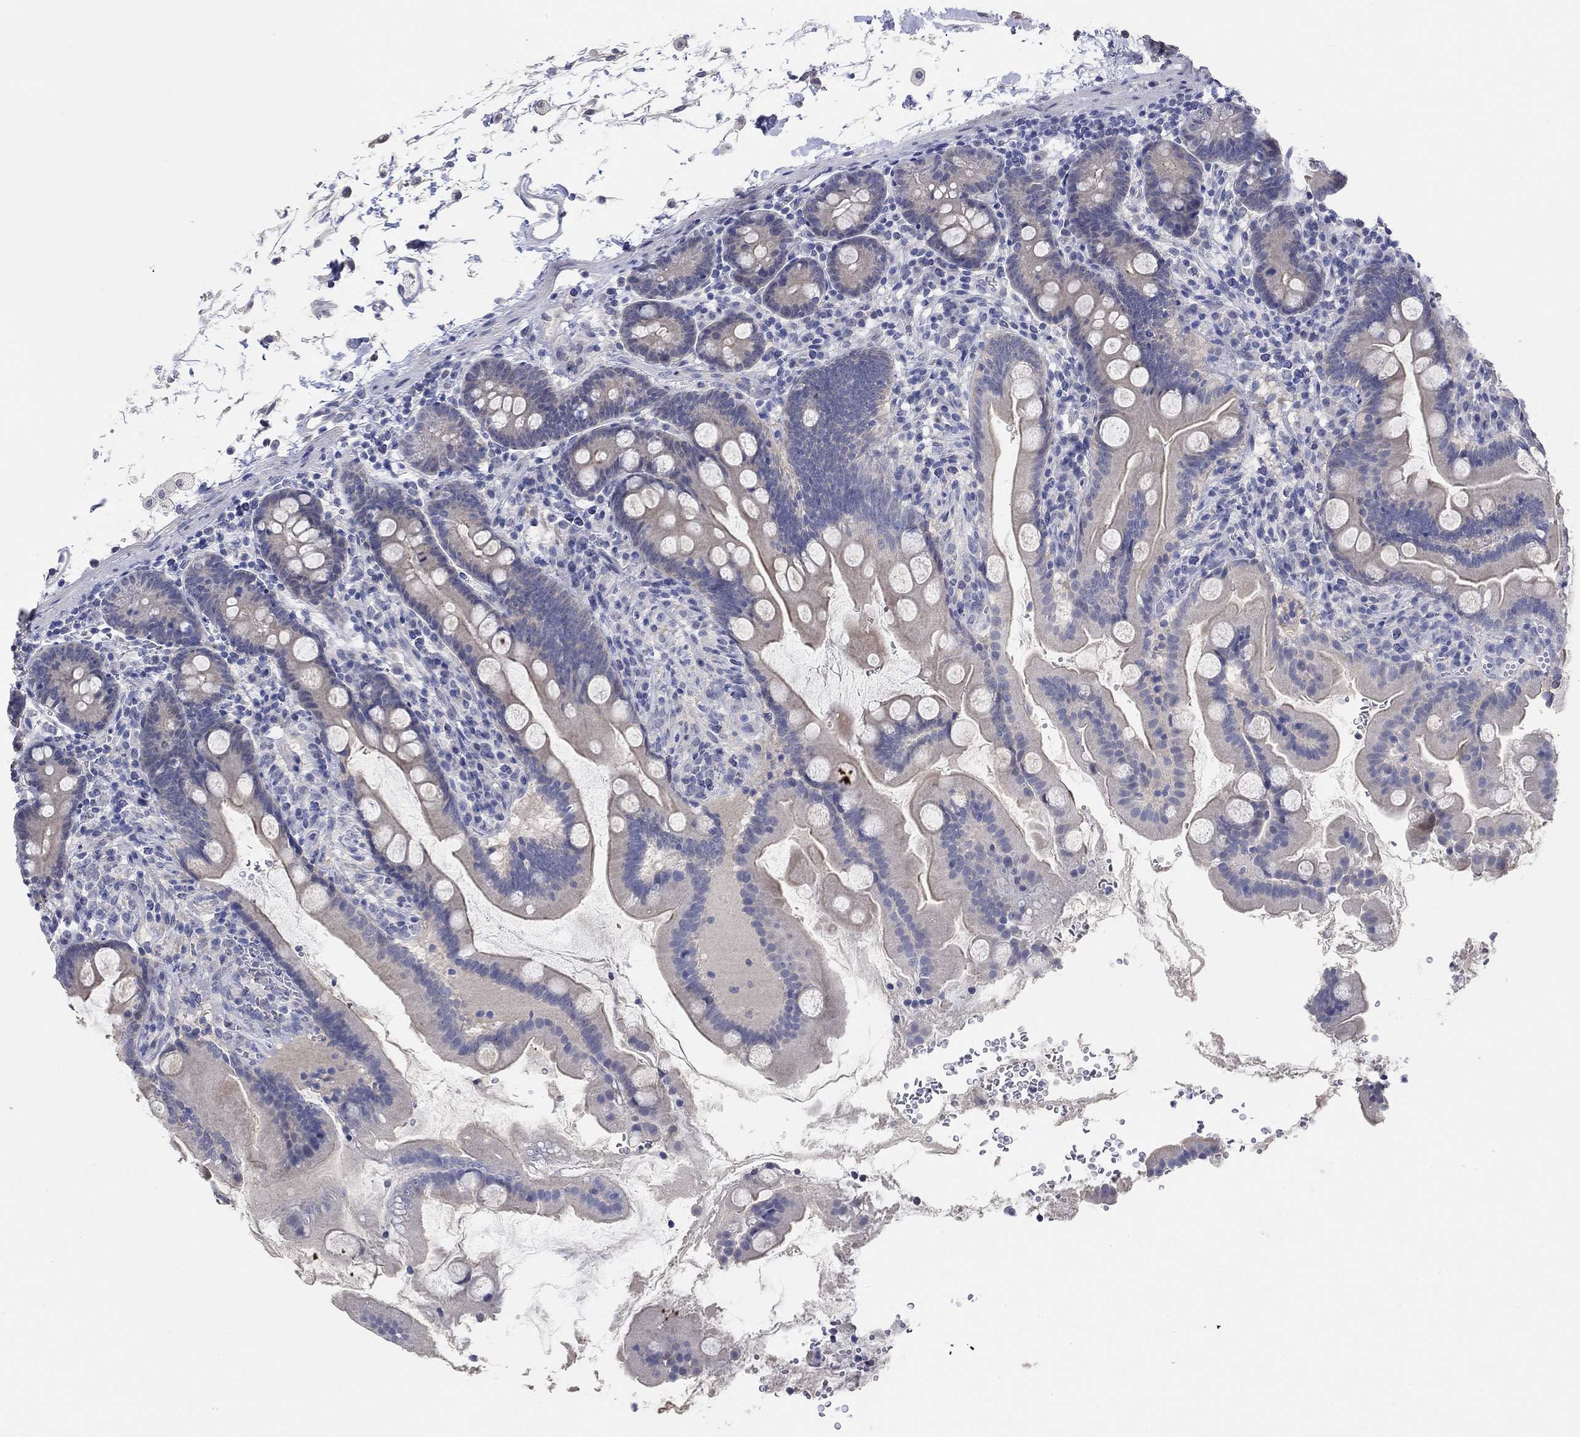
{"staining": {"intensity": "weak", "quantity": "<25%", "location": "cytoplasmic/membranous"}, "tissue": "small intestine", "cell_type": "Glandular cells", "image_type": "normal", "snomed": [{"axis": "morphology", "description": "Normal tissue, NOS"}, {"axis": "topography", "description": "Small intestine"}], "caption": "This is an IHC photomicrograph of normal small intestine. There is no expression in glandular cells.", "gene": "PNMA5", "patient": {"sex": "female", "age": 44}}